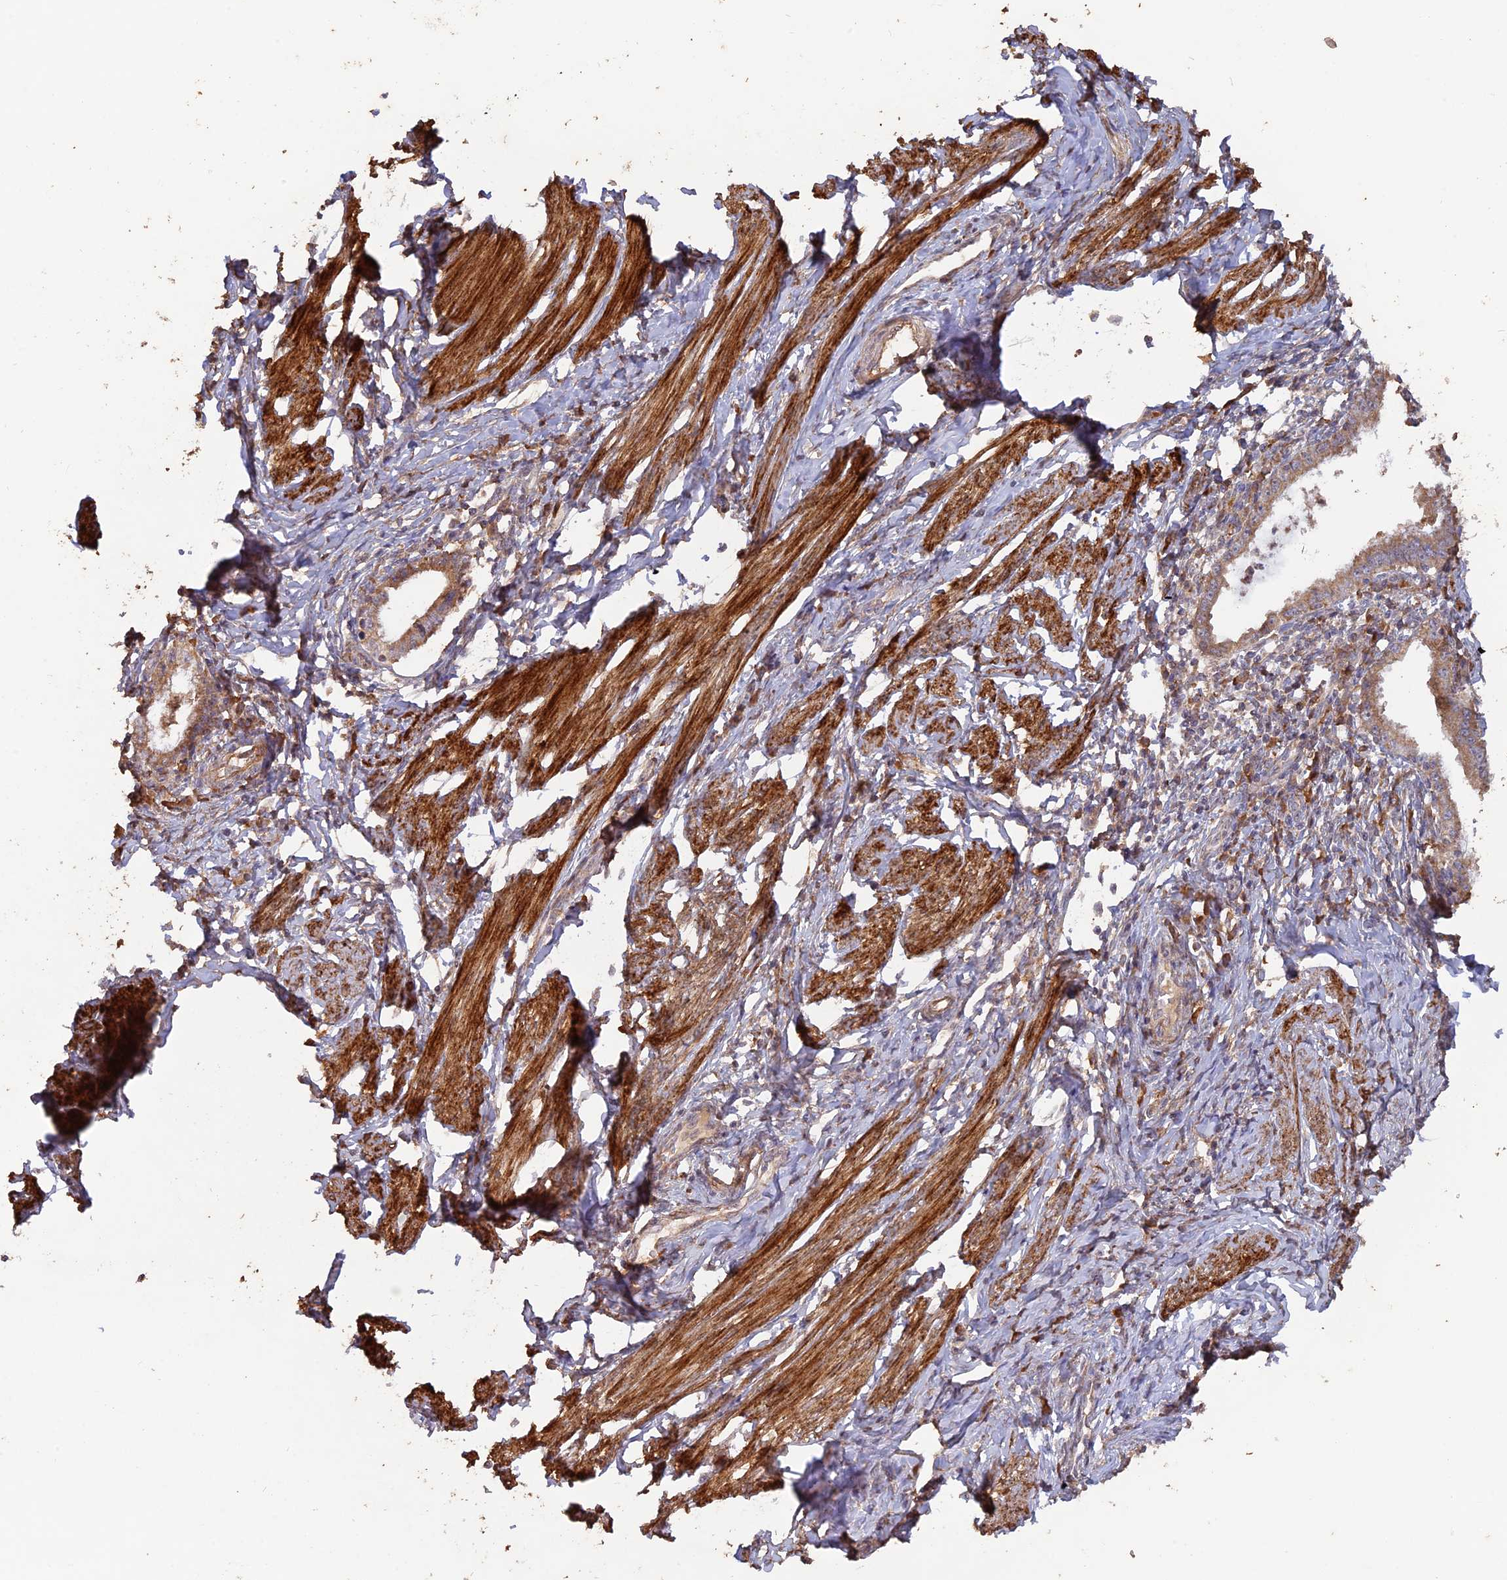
{"staining": {"intensity": "moderate", "quantity": ">75%", "location": "cytoplasmic/membranous"}, "tissue": "cervical cancer", "cell_type": "Tumor cells", "image_type": "cancer", "snomed": [{"axis": "morphology", "description": "Adenocarcinoma, NOS"}, {"axis": "topography", "description": "Cervix"}], "caption": "Human cervical cancer (adenocarcinoma) stained for a protein (brown) demonstrates moderate cytoplasmic/membranous positive expression in about >75% of tumor cells.", "gene": "LAYN", "patient": {"sex": "female", "age": 36}}